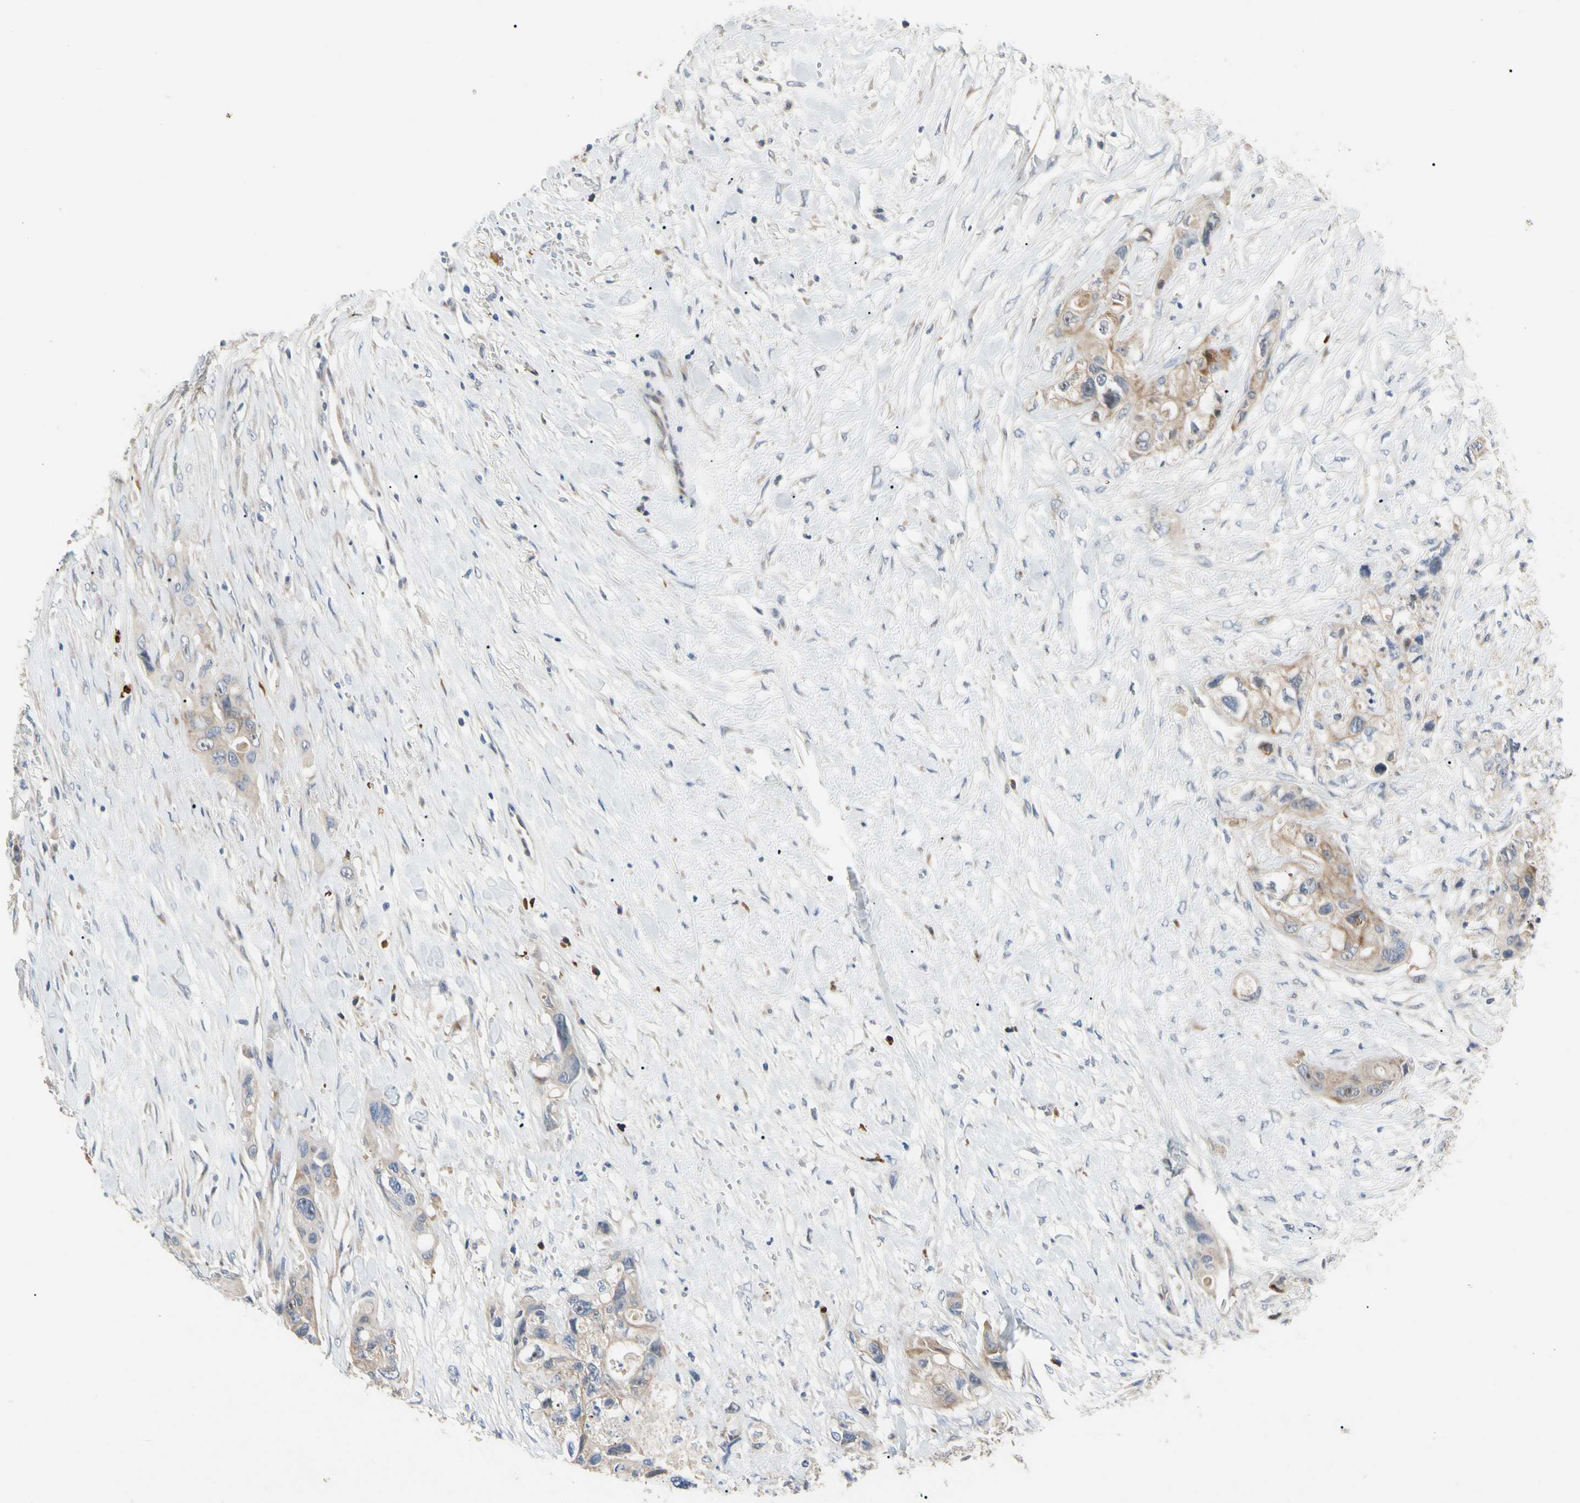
{"staining": {"intensity": "moderate", "quantity": "<25%", "location": "cytoplasmic/membranous"}, "tissue": "colorectal cancer", "cell_type": "Tumor cells", "image_type": "cancer", "snomed": [{"axis": "morphology", "description": "Adenocarcinoma, NOS"}, {"axis": "topography", "description": "Colon"}], "caption": "A brown stain labels moderate cytoplasmic/membranous staining of a protein in colorectal cancer tumor cells.", "gene": "HMGCR", "patient": {"sex": "female", "age": 57}}